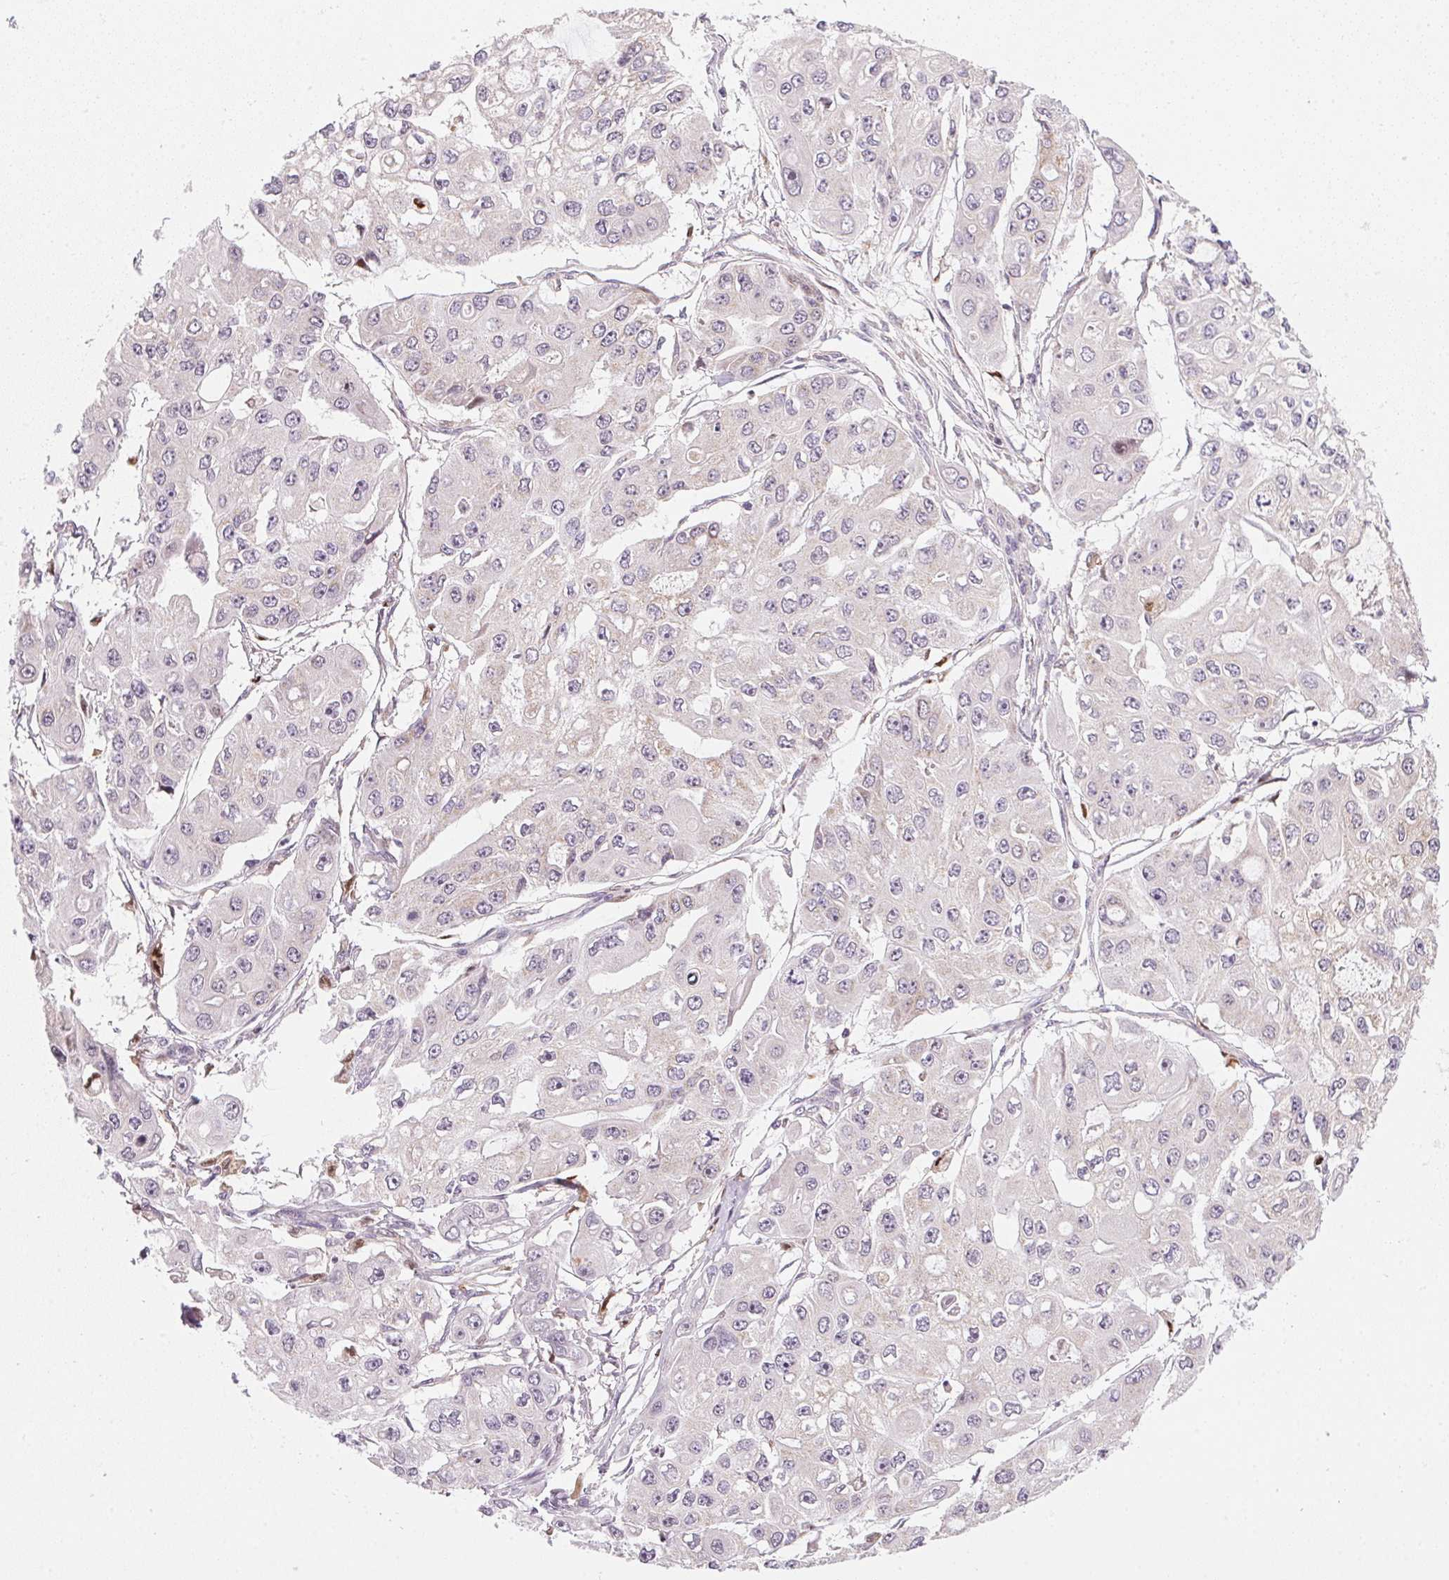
{"staining": {"intensity": "negative", "quantity": "none", "location": "none"}, "tissue": "ovarian cancer", "cell_type": "Tumor cells", "image_type": "cancer", "snomed": [{"axis": "morphology", "description": "Cystadenocarcinoma, serous, NOS"}, {"axis": "topography", "description": "Ovary"}], "caption": "This image is of serous cystadenocarcinoma (ovarian) stained with IHC to label a protein in brown with the nuclei are counter-stained blue. There is no expression in tumor cells.", "gene": "COQ7", "patient": {"sex": "female", "age": 56}}